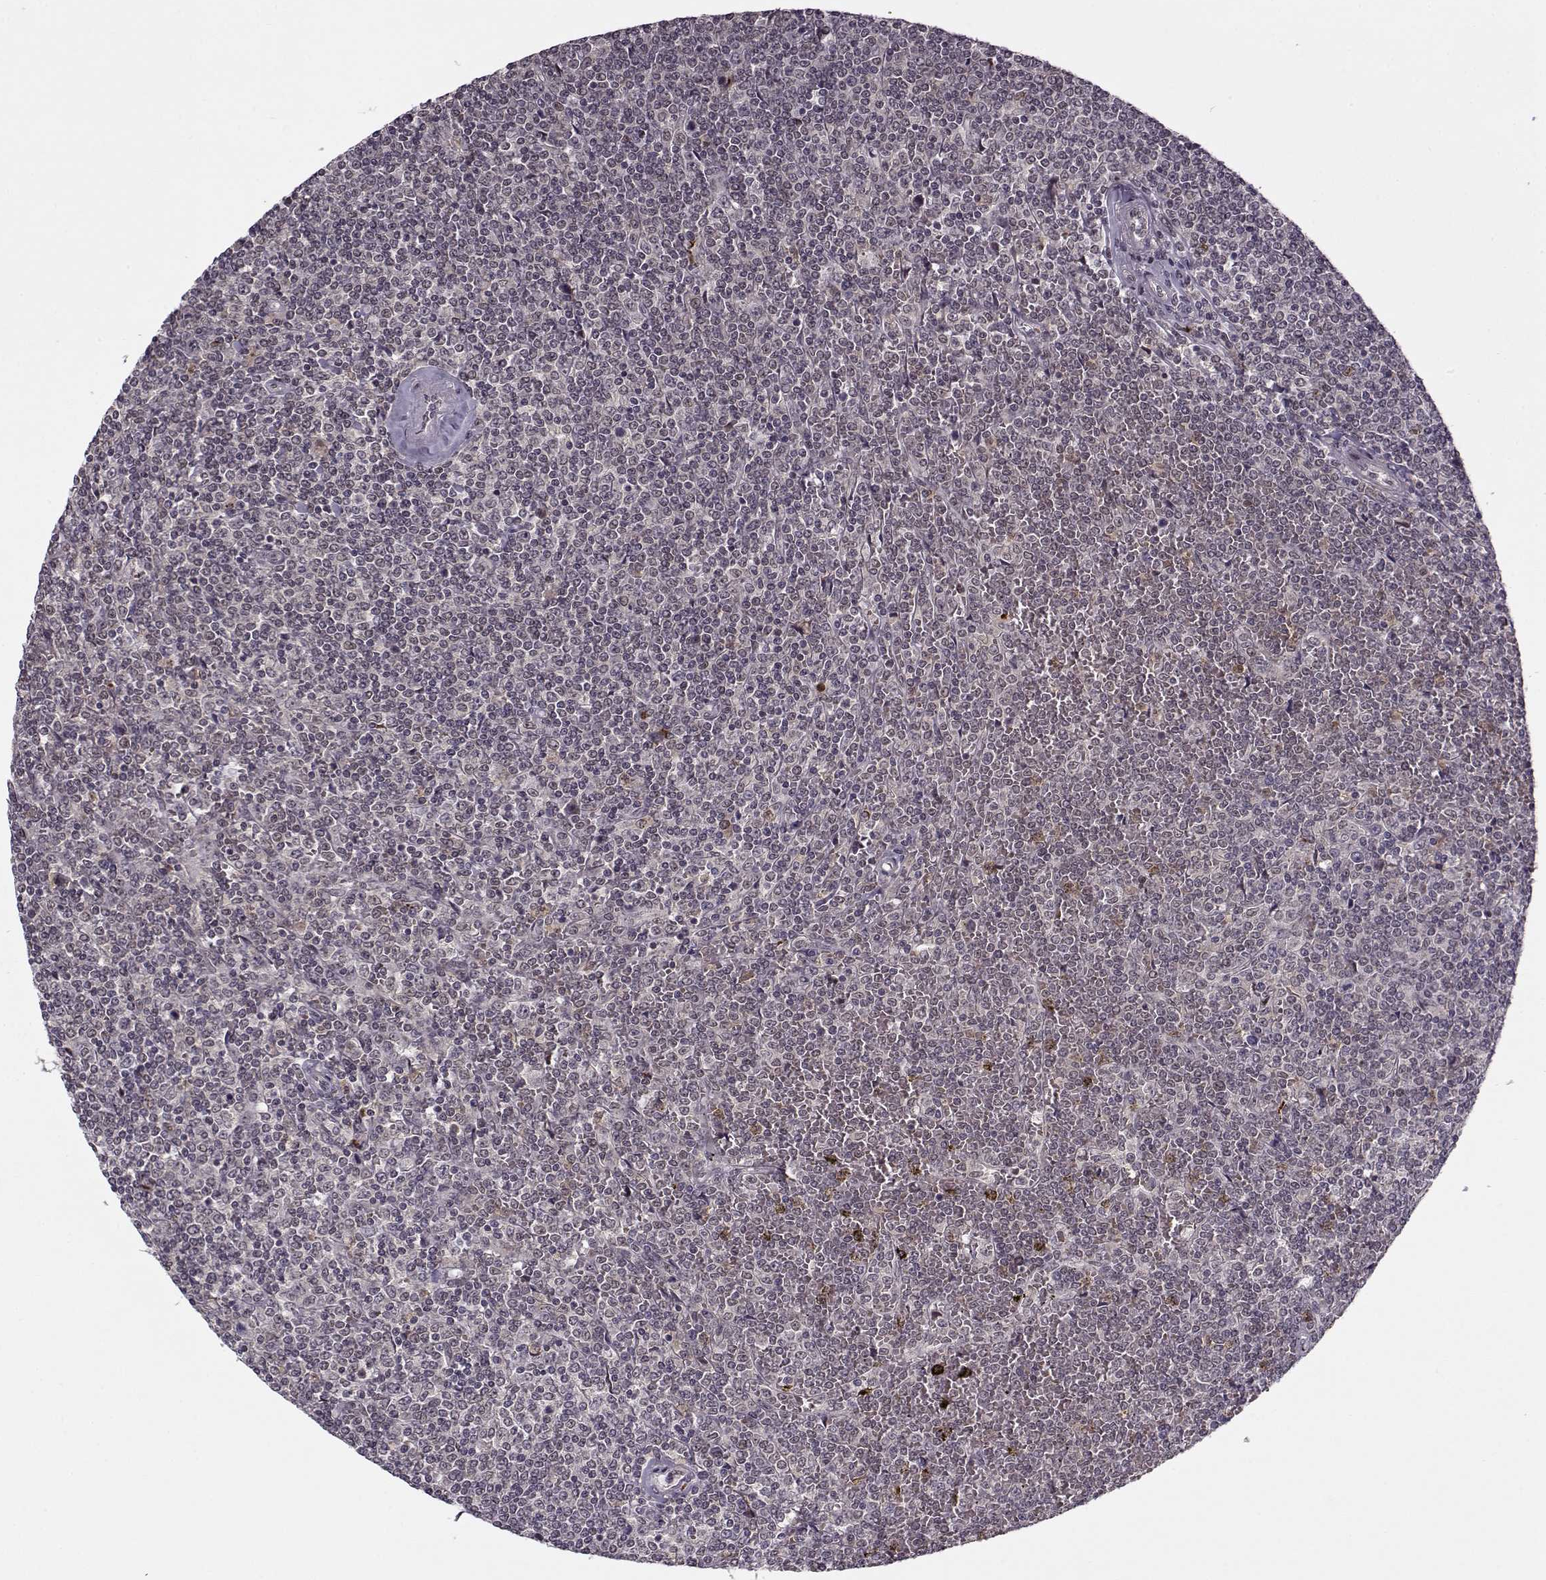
{"staining": {"intensity": "negative", "quantity": "none", "location": "none"}, "tissue": "lymphoma", "cell_type": "Tumor cells", "image_type": "cancer", "snomed": [{"axis": "morphology", "description": "Malignant lymphoma, non-Hodgkin's type, Low grade"}, {"axis": "topography", "description": "Spleen"}], "caption": "This is a micrograph of immunohistochemistry (IHC) staining of lymphoma, which shows no positivity in tumor cells.", "gene": "DENND4B", "patient": {"sex": "female", "age": 19}}